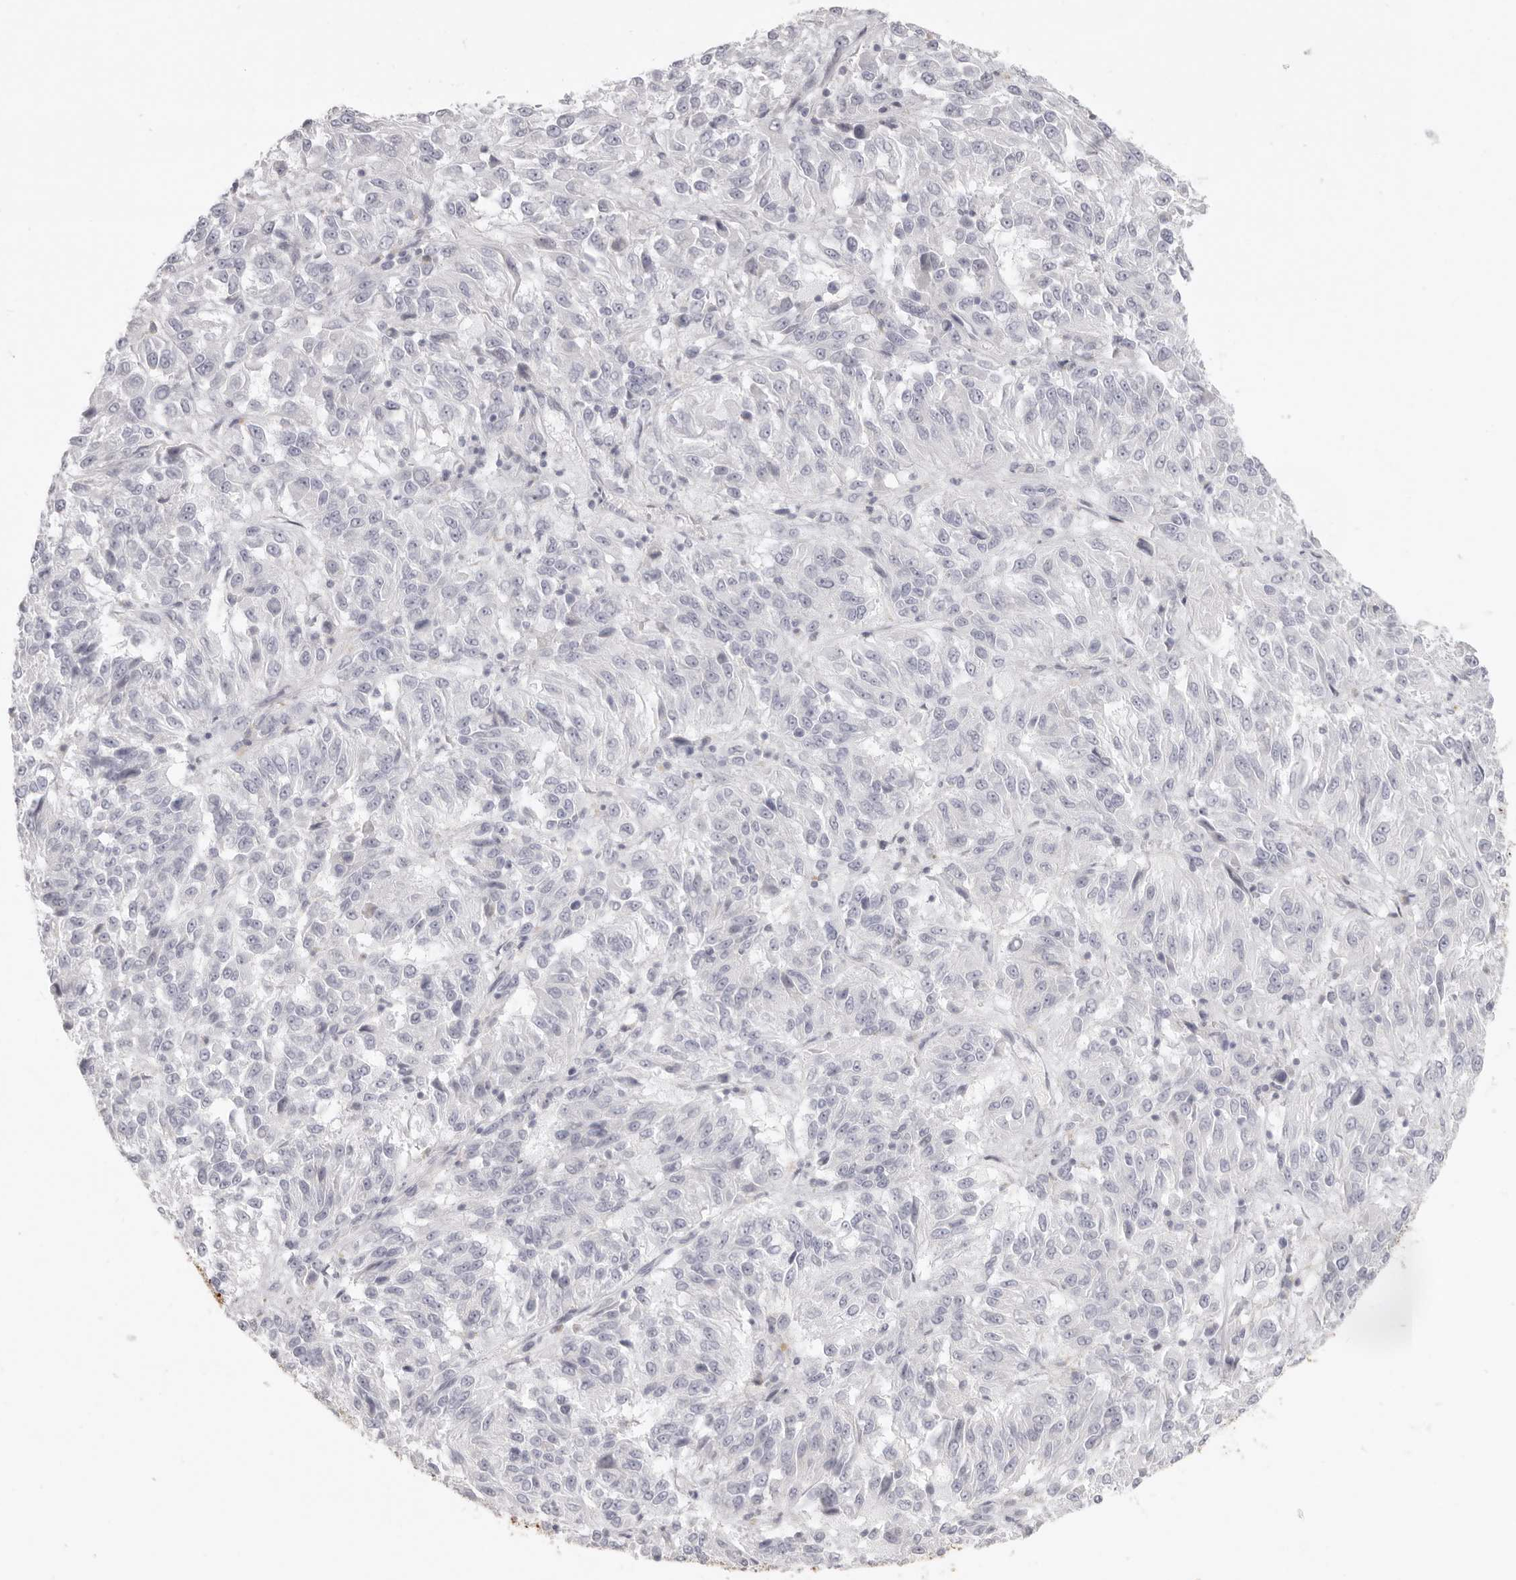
{"staining": {"intensity": "negative", "quantity": "none", "location": "none"}, "tissue": "melanoma", "cell_type": "Tumor cells", "image_type": "cancer", "snomed": [{"axis": "morphology", "description": "Malignant melanoma, Metastatic site"}, {"axis": "topography", "description": "Lung"}], "caption": "IHC photomicrograph of human malignant melanoma (metastatic site) stained for a protein (brown), which exhibits no positivity in tumor cells.", "gene": "RXFP1", "patient": {"sex": "male", "age": 64}}